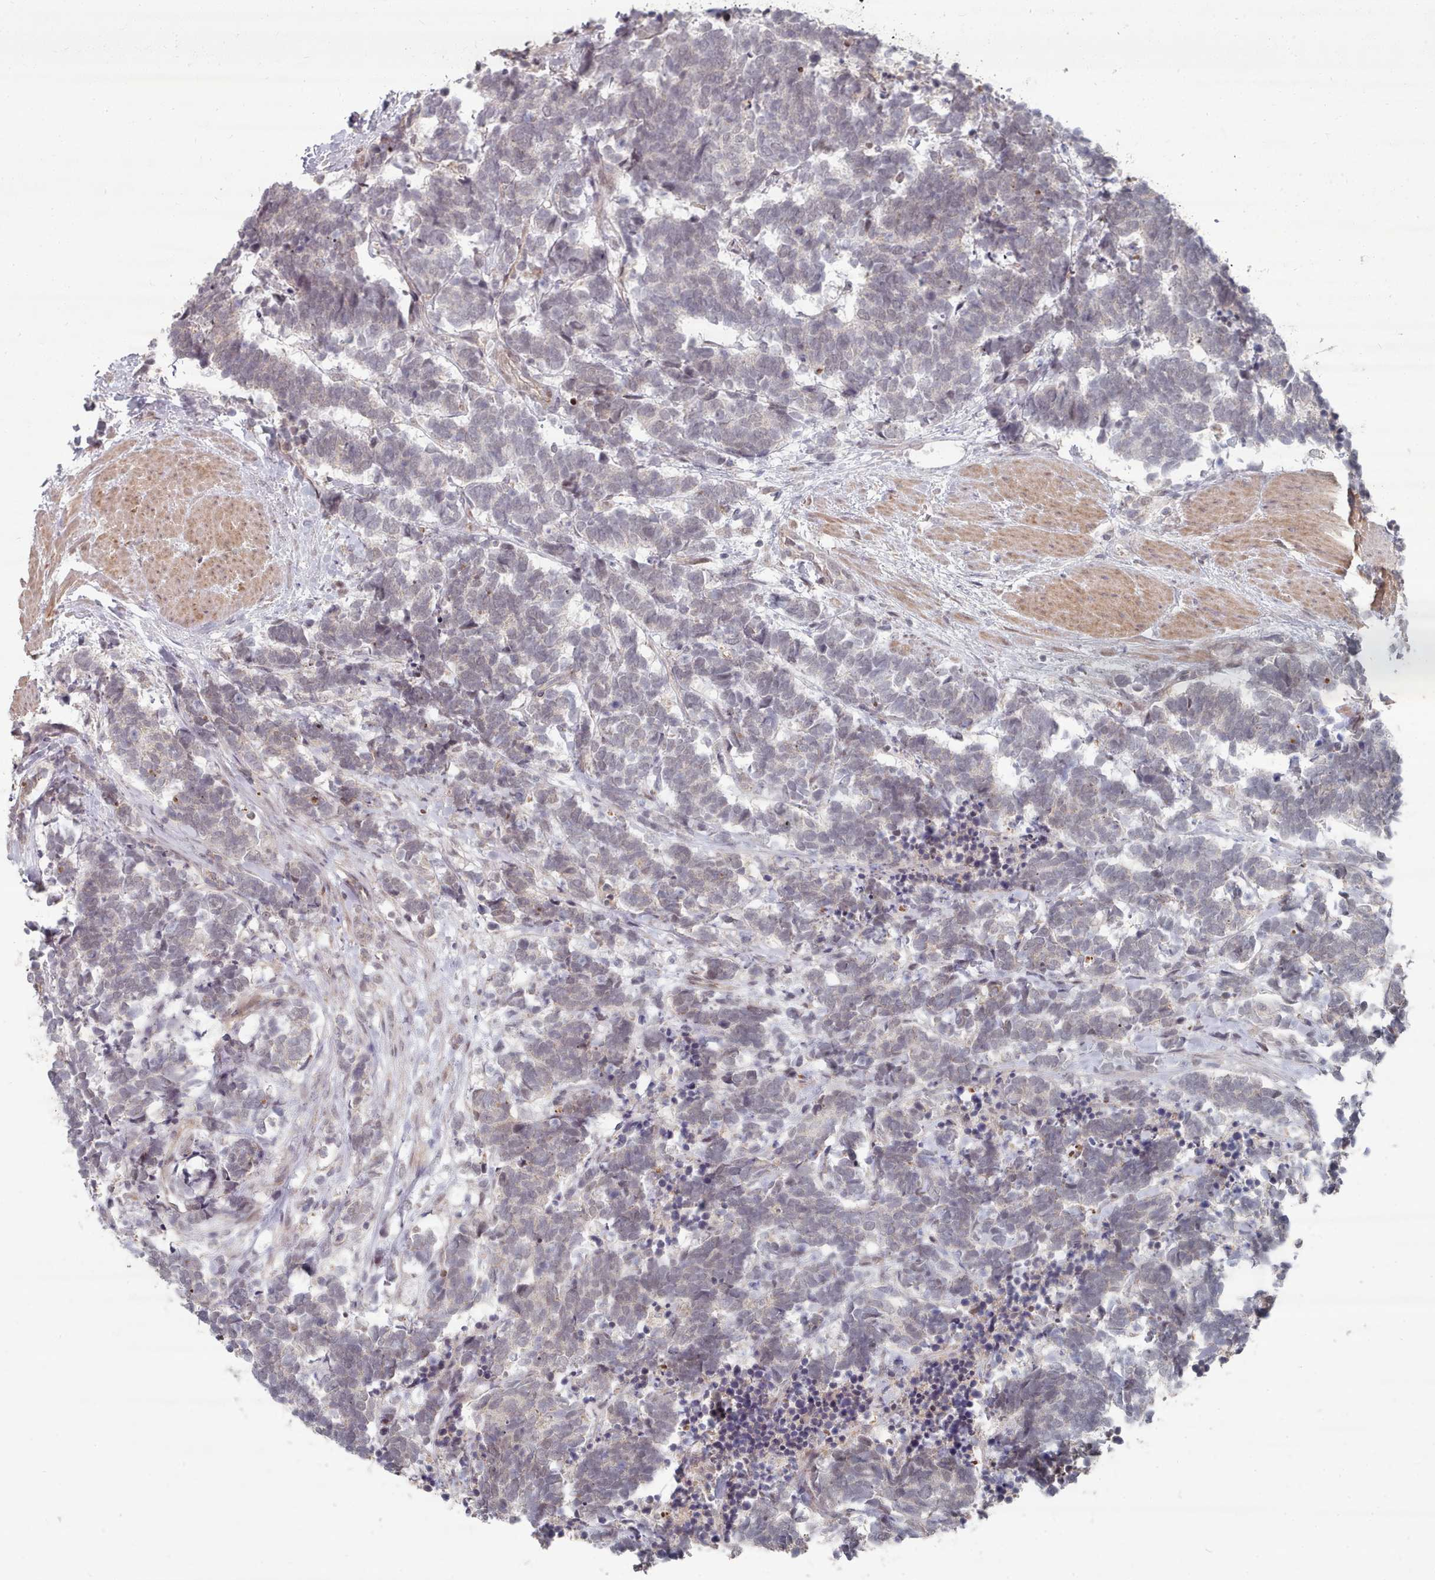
{"staining": {"intensity": "negative", "quantity": "none", "location": "none"}, "tissue": "carcinoid", "cell_type": "Tumor cells", "image_type": "cancer", "snomed": [{"axis": "morphology", "description": "Carcinoma, NOS"}, {"axis": "morphology", "description": "Carcinoid, malignant, NOS"}, {"axis": "topography", "description": "Prostate"}], "caption": "There is no significant staining in tumor cells of carcinoid.", "gene": "CPSF4", "patient": {"sex": "male", "age": 57}}